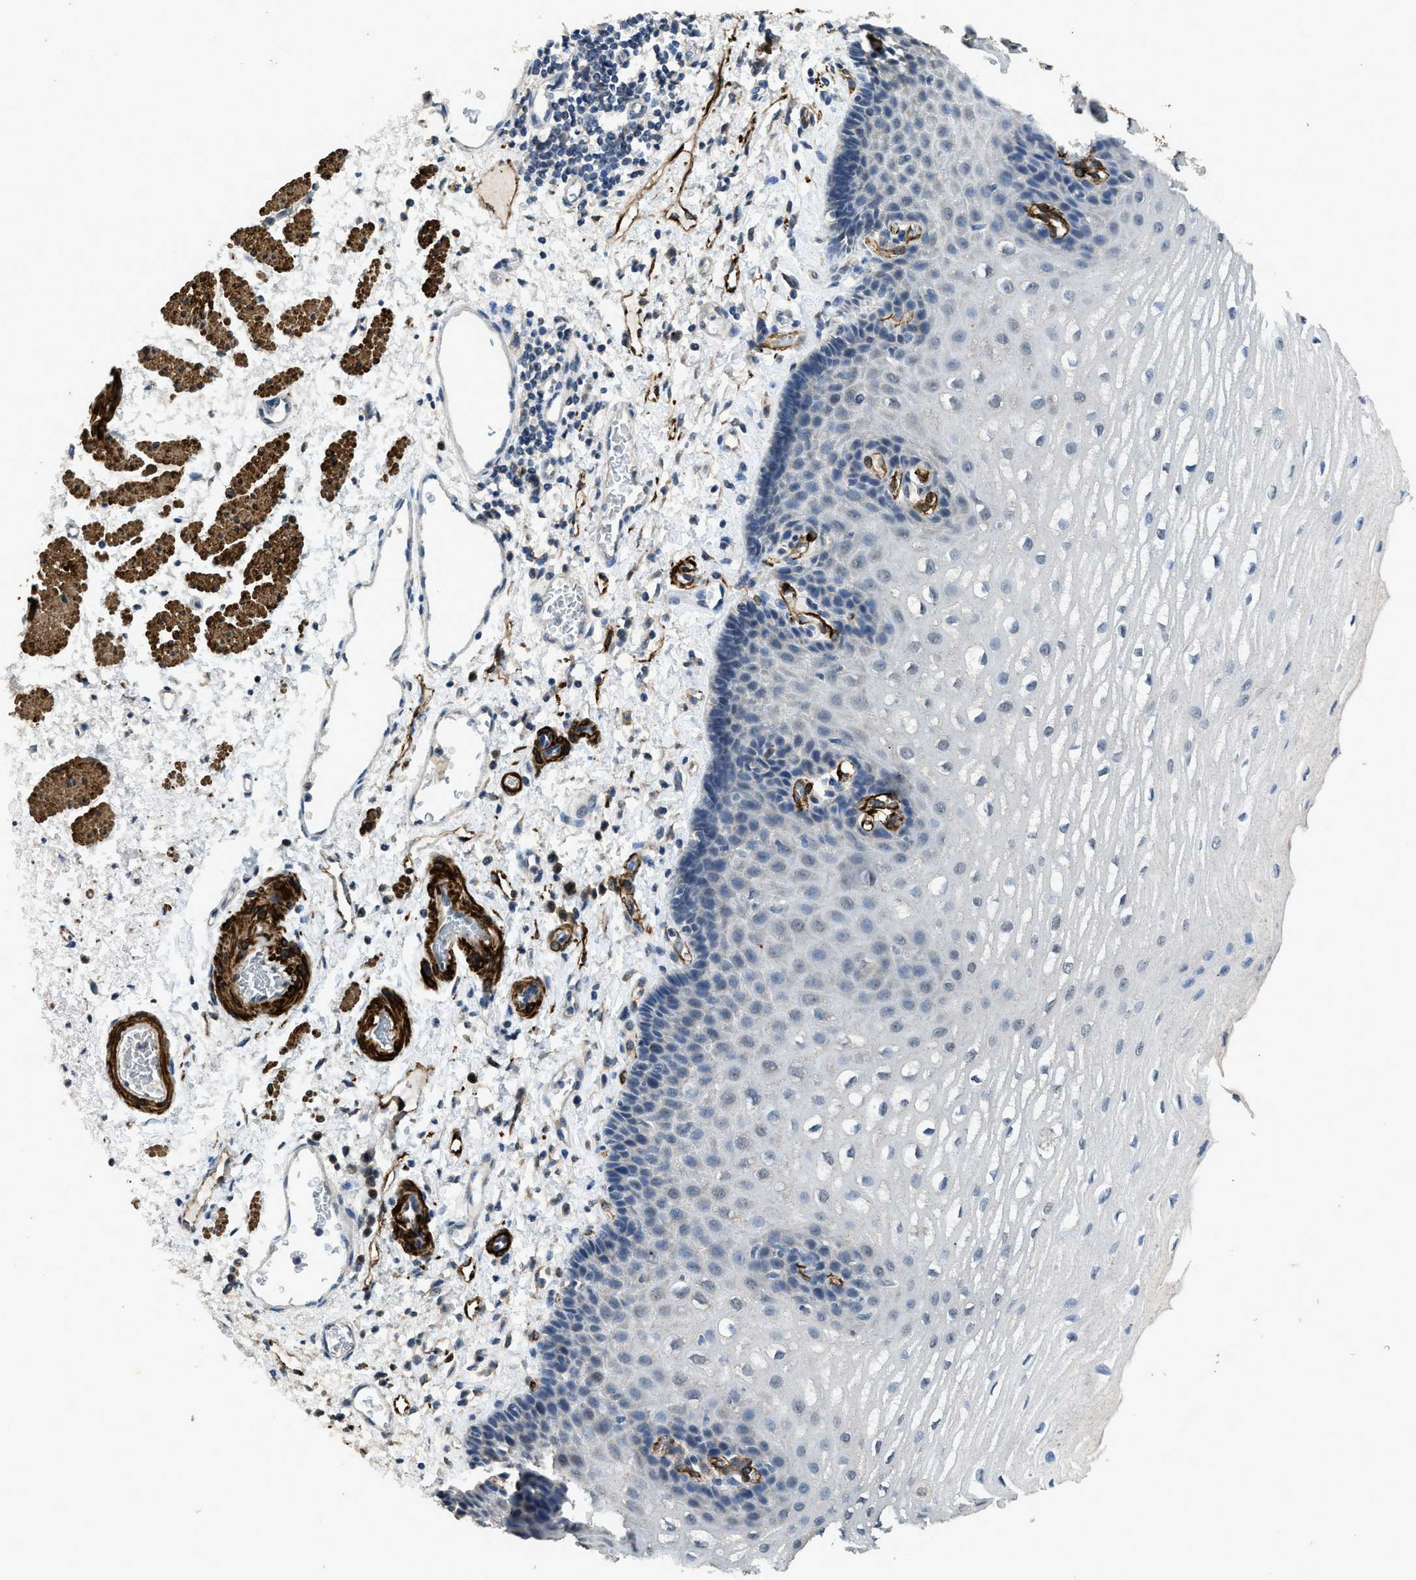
{"staining": {"intensity": "negative", "quantity": "none", "location": "none"}, "tissue": "esophagus", "cell_type": "Squamous epithelial cells", "image_type": "normal", "snomed": [{"axis": "morphology", "description": "Normal tissue, NOS"}, {"axis": "topography", "description": "Esophagus"}], "caption": "DAB (3,3'-diaminobenzidine) immunohistochemical staining of normal human esophagus exhibits no significant positivity in squamous epithelial cells. (Stains: DAB immunohistochemistry with hematoxylin counter stain, Microscopy: brightfield microscopy at high magnification).", "gene": "SYNM", "patient": {"sex": "male", "age": 54}}